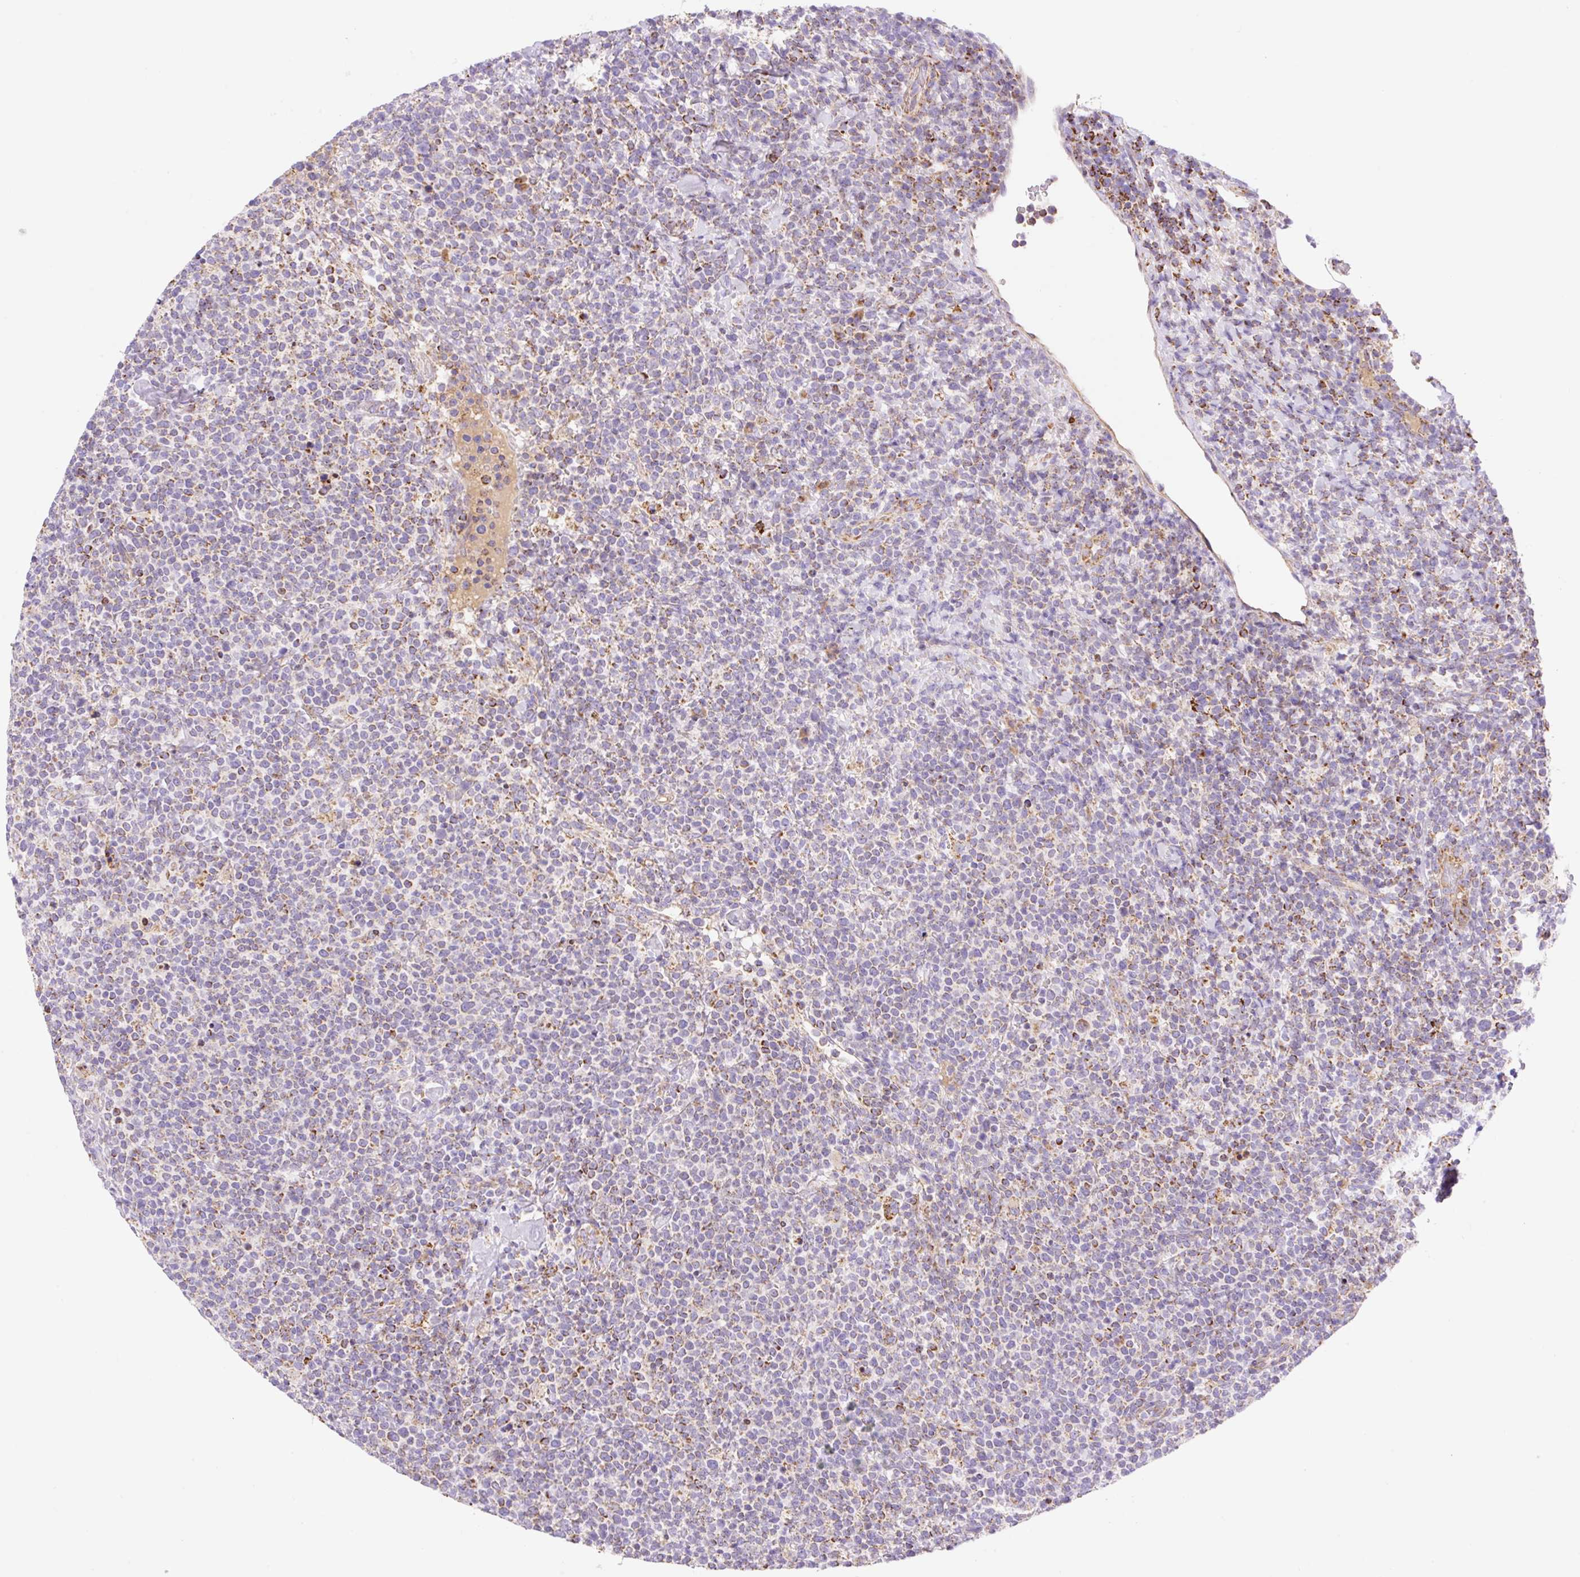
{"staining": {"intensity": "moderate", "quantity": "<25%", "location": "cytoplasmic/membranous"}, "tissue": "lymphoma", "cell_type": "Tumor cells", "image_type": "cancer", "snomed": [{"axis": "morphology", "description": "Malignant lymphoma, non-Hodgkin's type, High grade"}, {"axis": "topography", "description": "Lymph node"}], "caption": "High-power microscopy captured an immunohistochemistry photomicrograph of lymphoma, revealing moderate cytoplasmic/membranous expression in approximately <25% of tumor cells.", "gene": "ETNK2", "patient": {"sex": "male", "age": 61}}